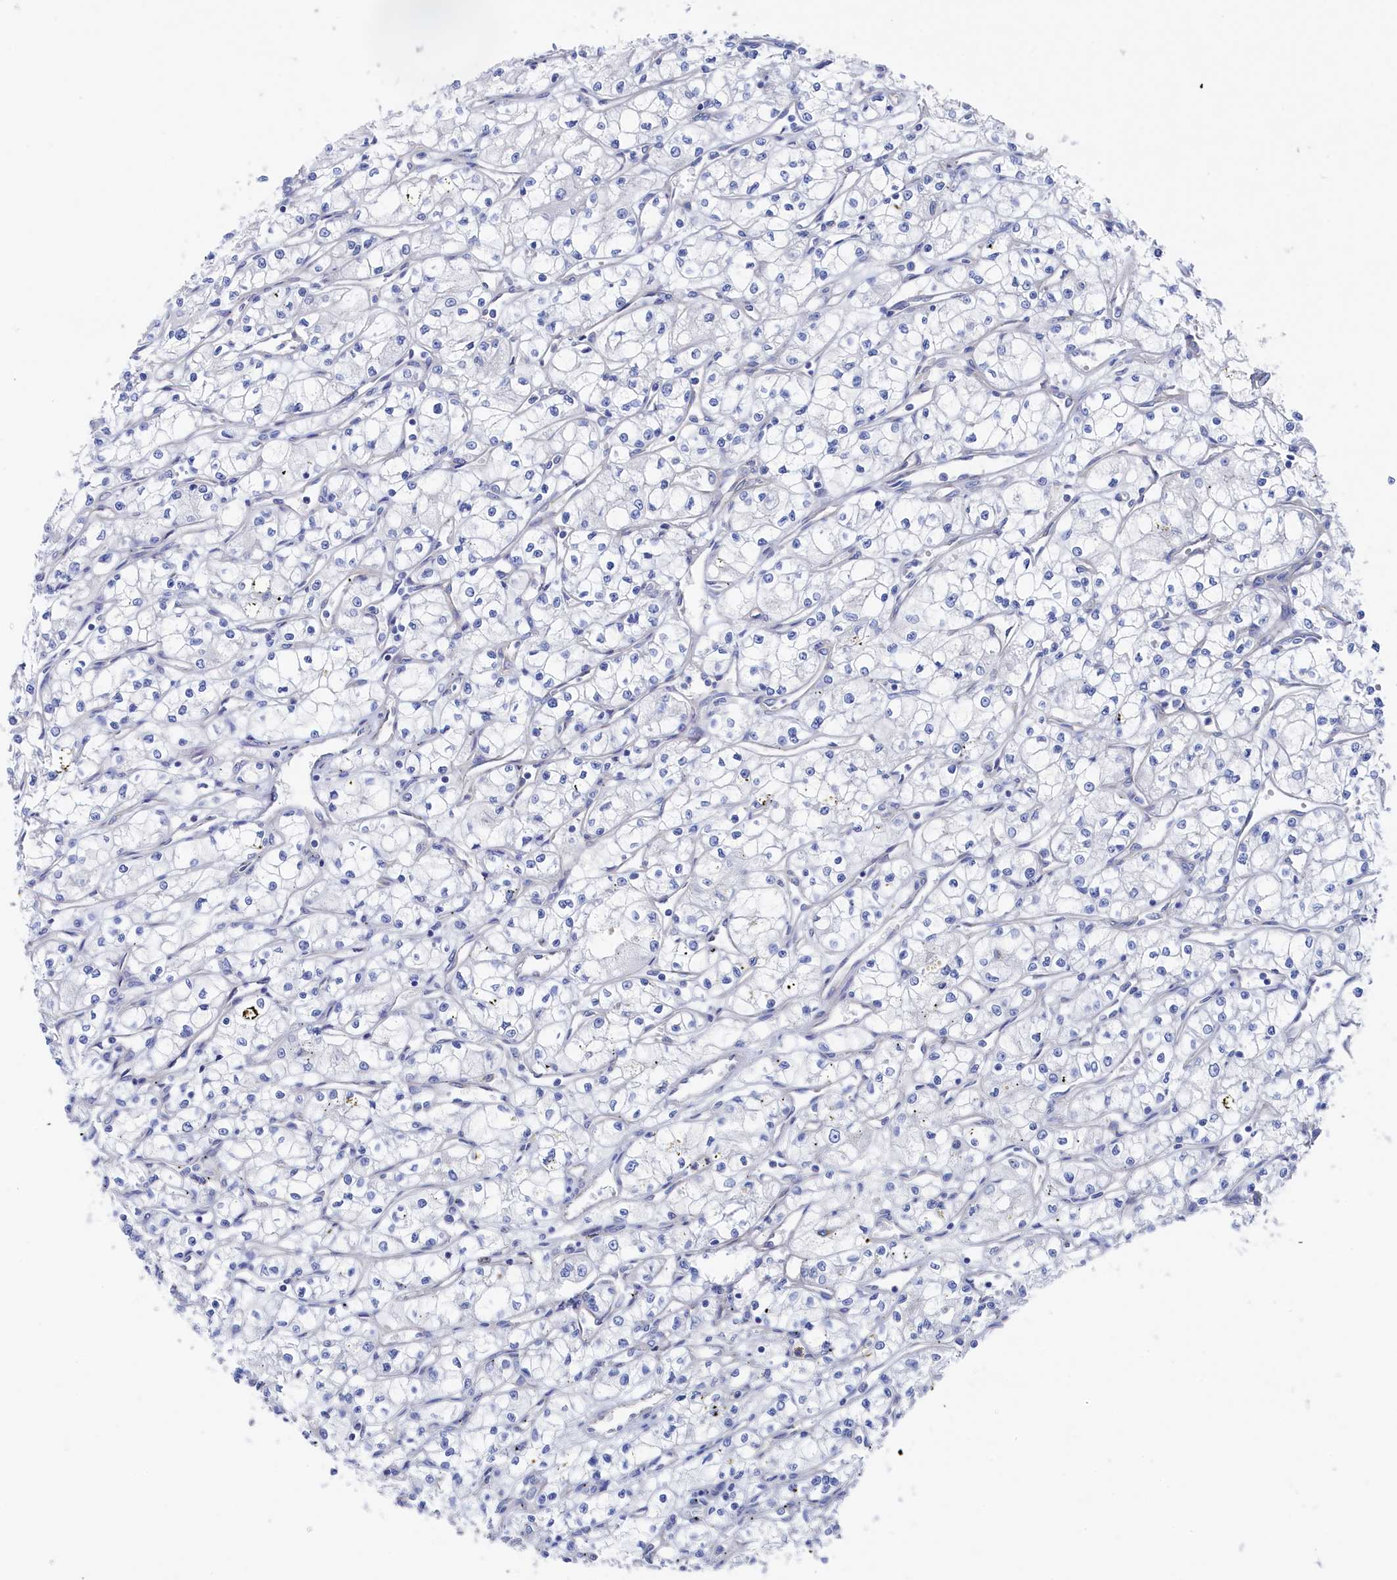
{"staining": {"intensity": "negative", "quantity": "none", "location": "none"}, "tissue": "renal cancer", "cell_type": "Tumor cells", "image_type": "cancer", "snomed": [{"axis": "morphology", "description": "Adenocarcinoma, NOS"}, {"axis": "topography", "description": "Kidney"}], "caption": "IHC photomicrograph of neoplastic tissue: human renal cancer stained with DAB (3,3'-diaminobenzidine) demonstrates no significant protein expression in tumor cells.", "gene": "TMOD2", "patient": {"sex": "male", "age": 59}}